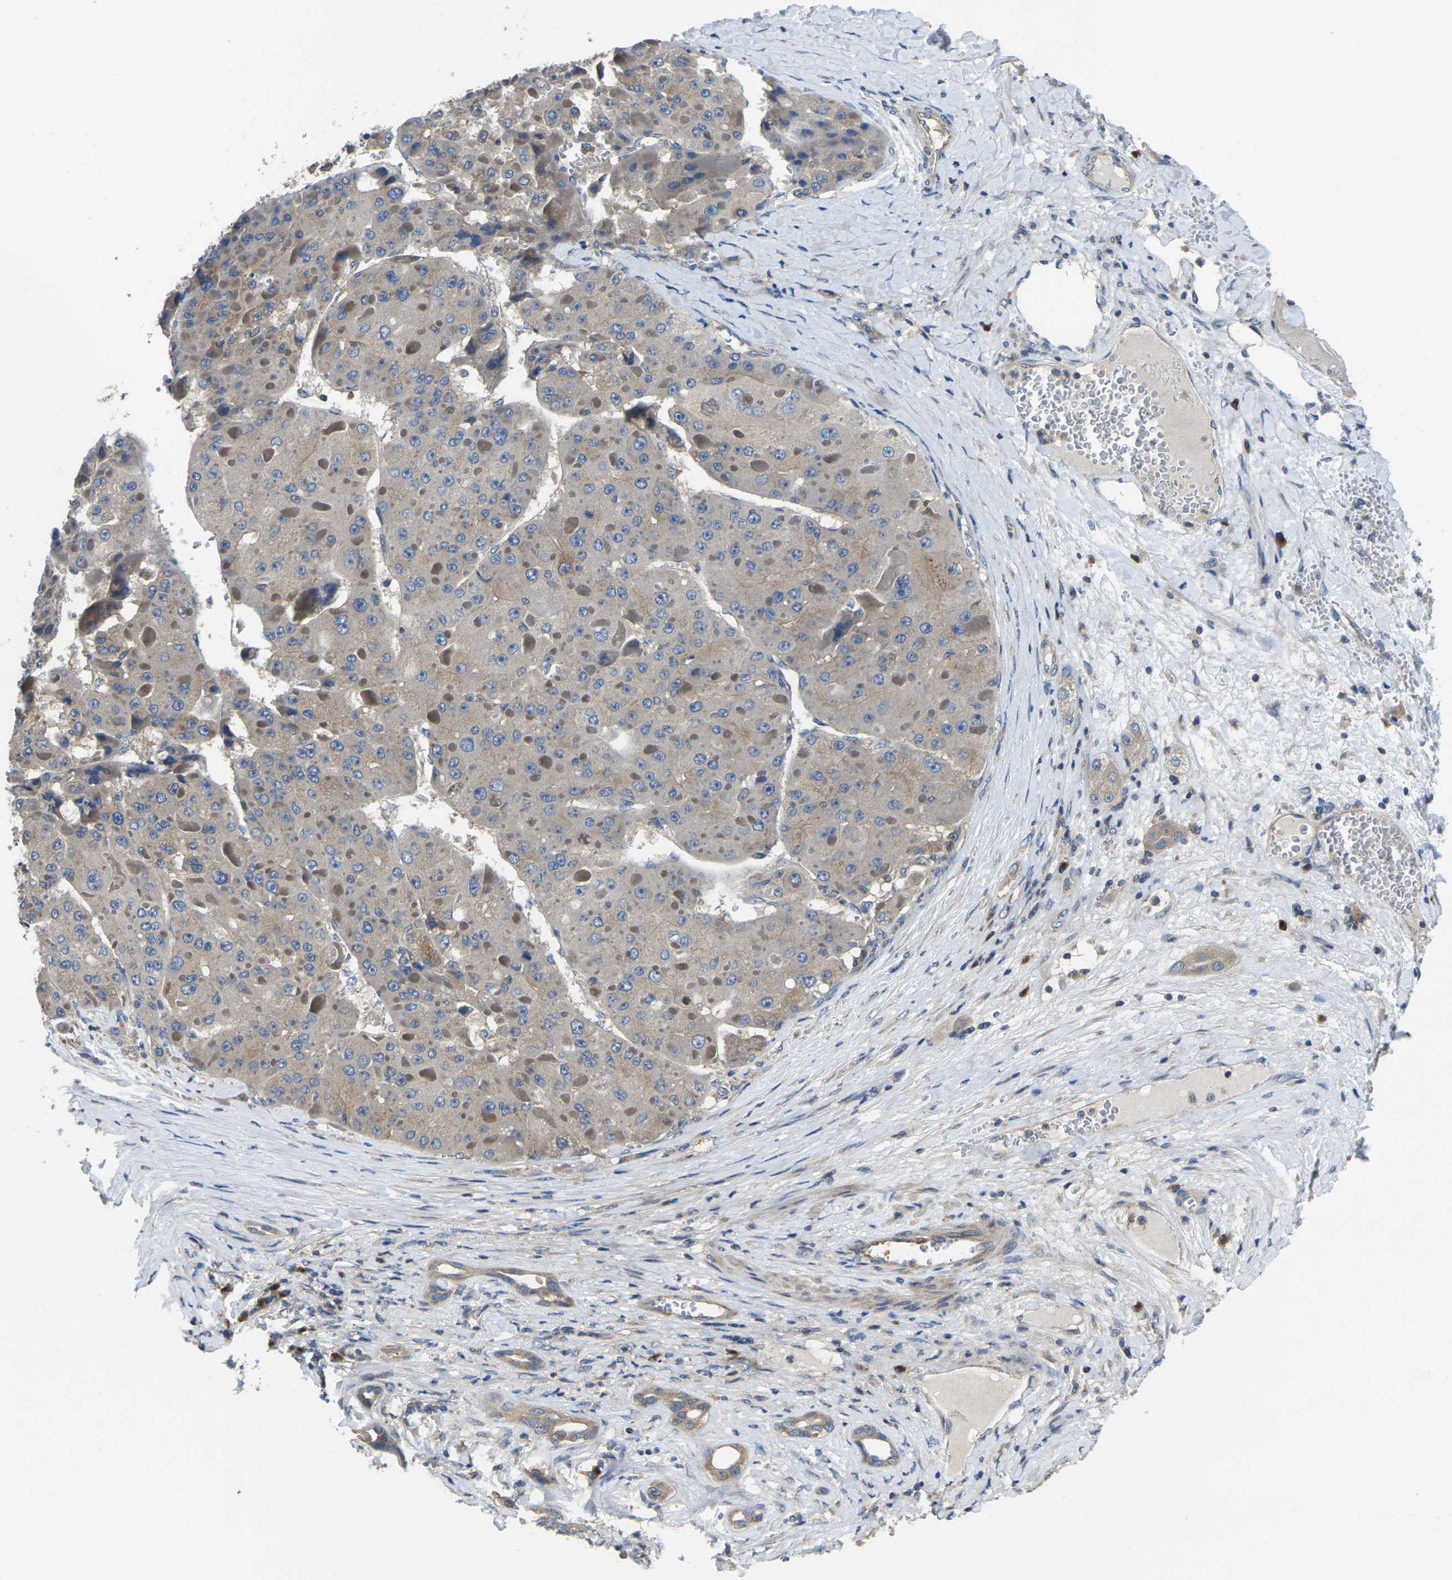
{"staining": {"intensity": "negative", "quantity": "none", "location": "none"}, "tissue": "liver cancer", "cell_type": "Tumor cells", "image_type": "cancer", "snomed": [{"axis": "morphology", "description": "Carcinoma, Hepatocellular, NOS"}, {"axis": "topography", "description": "Liver"}], "caption": "This histopathology image is of liver hepatocellular carcinoma stained with immunohistochemistry (IHC) to label a protein in brown with the nuclei are counter-stained blue. There is no expression in tumor cells.", "gene": "TMCC2", "patient": {"sex": "female", "age": 73}}